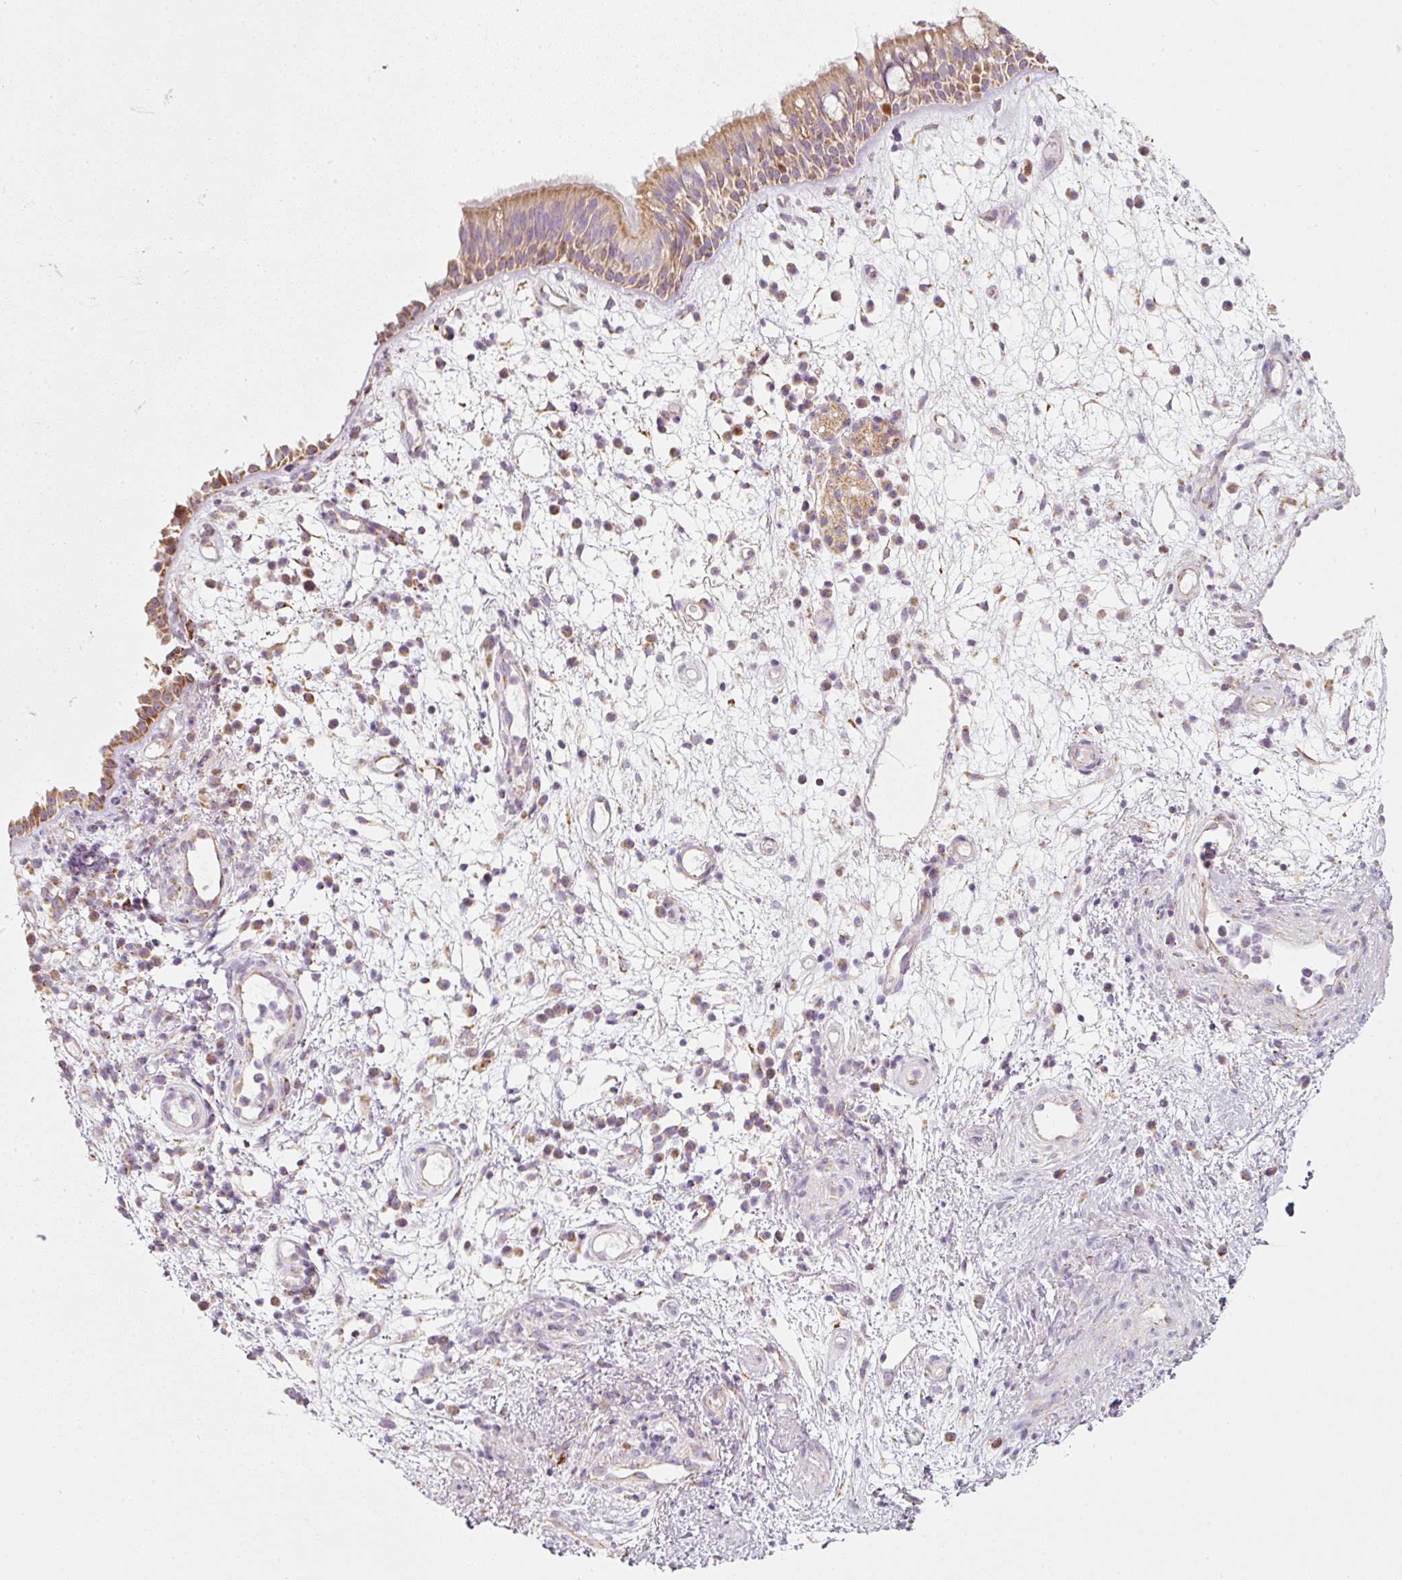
{"staining": {"intensity": "moderate", "quantity": "25%-75%", "location": "cytoplasmic/membranous,nuclear"}, "tissue": "nasopharynx", "cell_type": "Respiratory epithelial cells", "image_type": "normal", "snomed": [{"axis": "morphology", "description": "Normal tissue, NOS"}, {"axis": "morphology", "description": "Inflammation, NOS"}, {"axis": "topography", "description": "Nasopharynx"}], "caption": "Immunohistochemistry histopathology image of benign nasopharynx stained for a protein (brown), which exhibits medium levels of moderate cytoplasmic/membranous,nuclear staining in about 25%-75% of respiratory epithelial cells.", "gene": "DUT", "patient": {"sex": "male", "age": 54}}